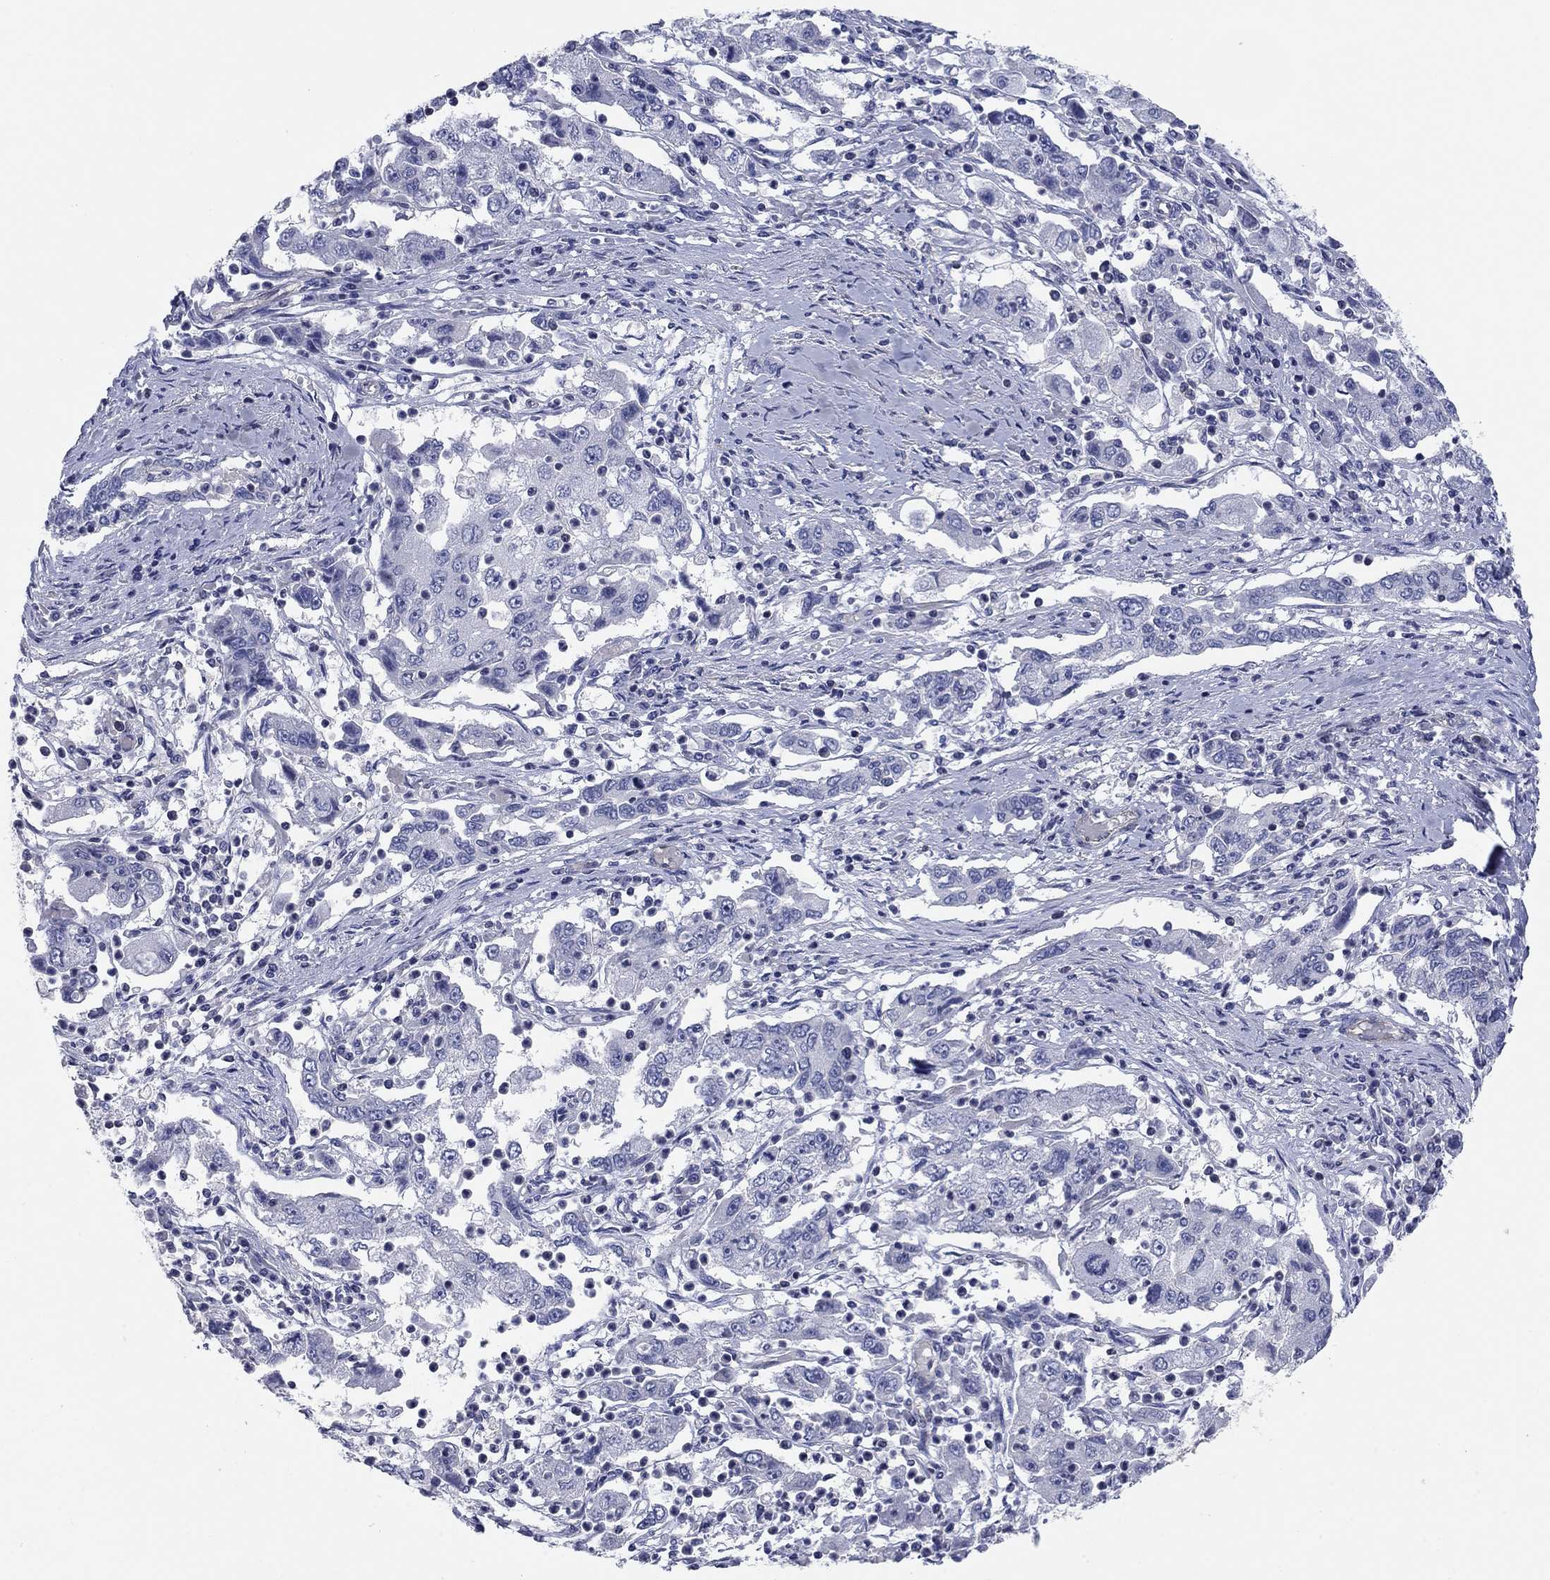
{"staining": {"intensity": "negative", "quantity": "none", "location": "none"}, "tissue": "cervical cancer", "cell_type": "Tumor cells", "image_type": "cancer", "snomed": [{"axis": "morphology", "description": "Squamous cell carcinoma, NOS"}, {"axis": "topography", "description": "Cervix"}], "caption": "This micrograph is of cervical cancer (squamous cell carcinoma) stained with IHC to label a protein in brown with the nuclei are counter-stained blue. There is no staining in tumor cells.", "gene": "PSD4", "patient": {"sex": "female", "age": 36}}